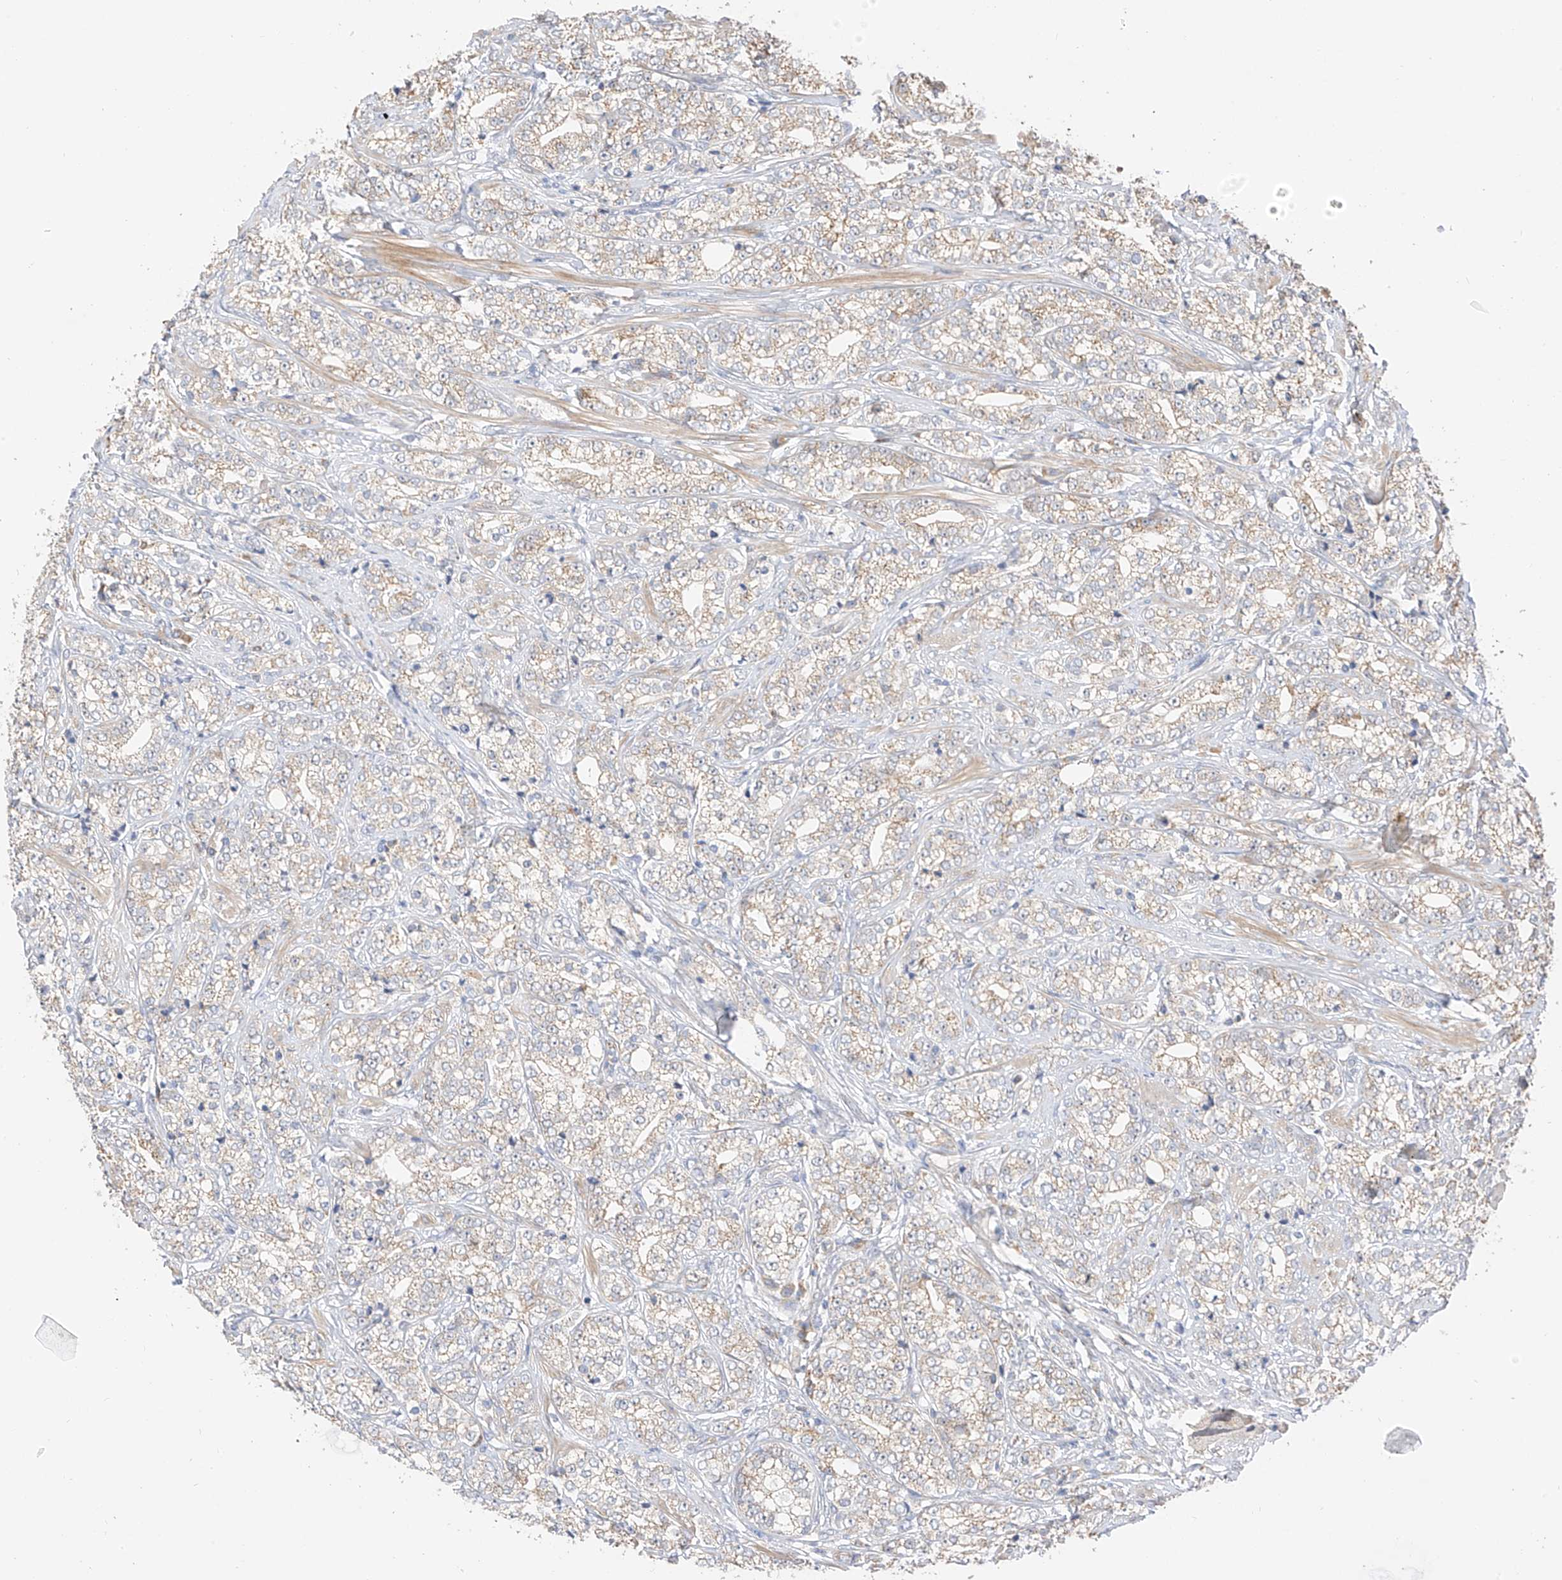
{"staining": {"intensity": "weak", "quantity": "25%-75%", "location": "cytoplasmic/membranous"}, "tissue": "prostate cancer", "cell_type": "Tumor cells", "image_type": "cancer", "snomed": [{"axis": "morphology", "description": "Adenocarcinoma, High grade"}, {"axis": "topography", "description": "Prostate"}], "caption": "Human adenocarcinoma (high-grade) (prostate) stained for a protein (brown) exhibits weak cytoplasmic/membranous positive positivity in about 25%-75% of tumor cells.", "gene": "PPA2", "patient": {"sex": "male", "age": 69}}